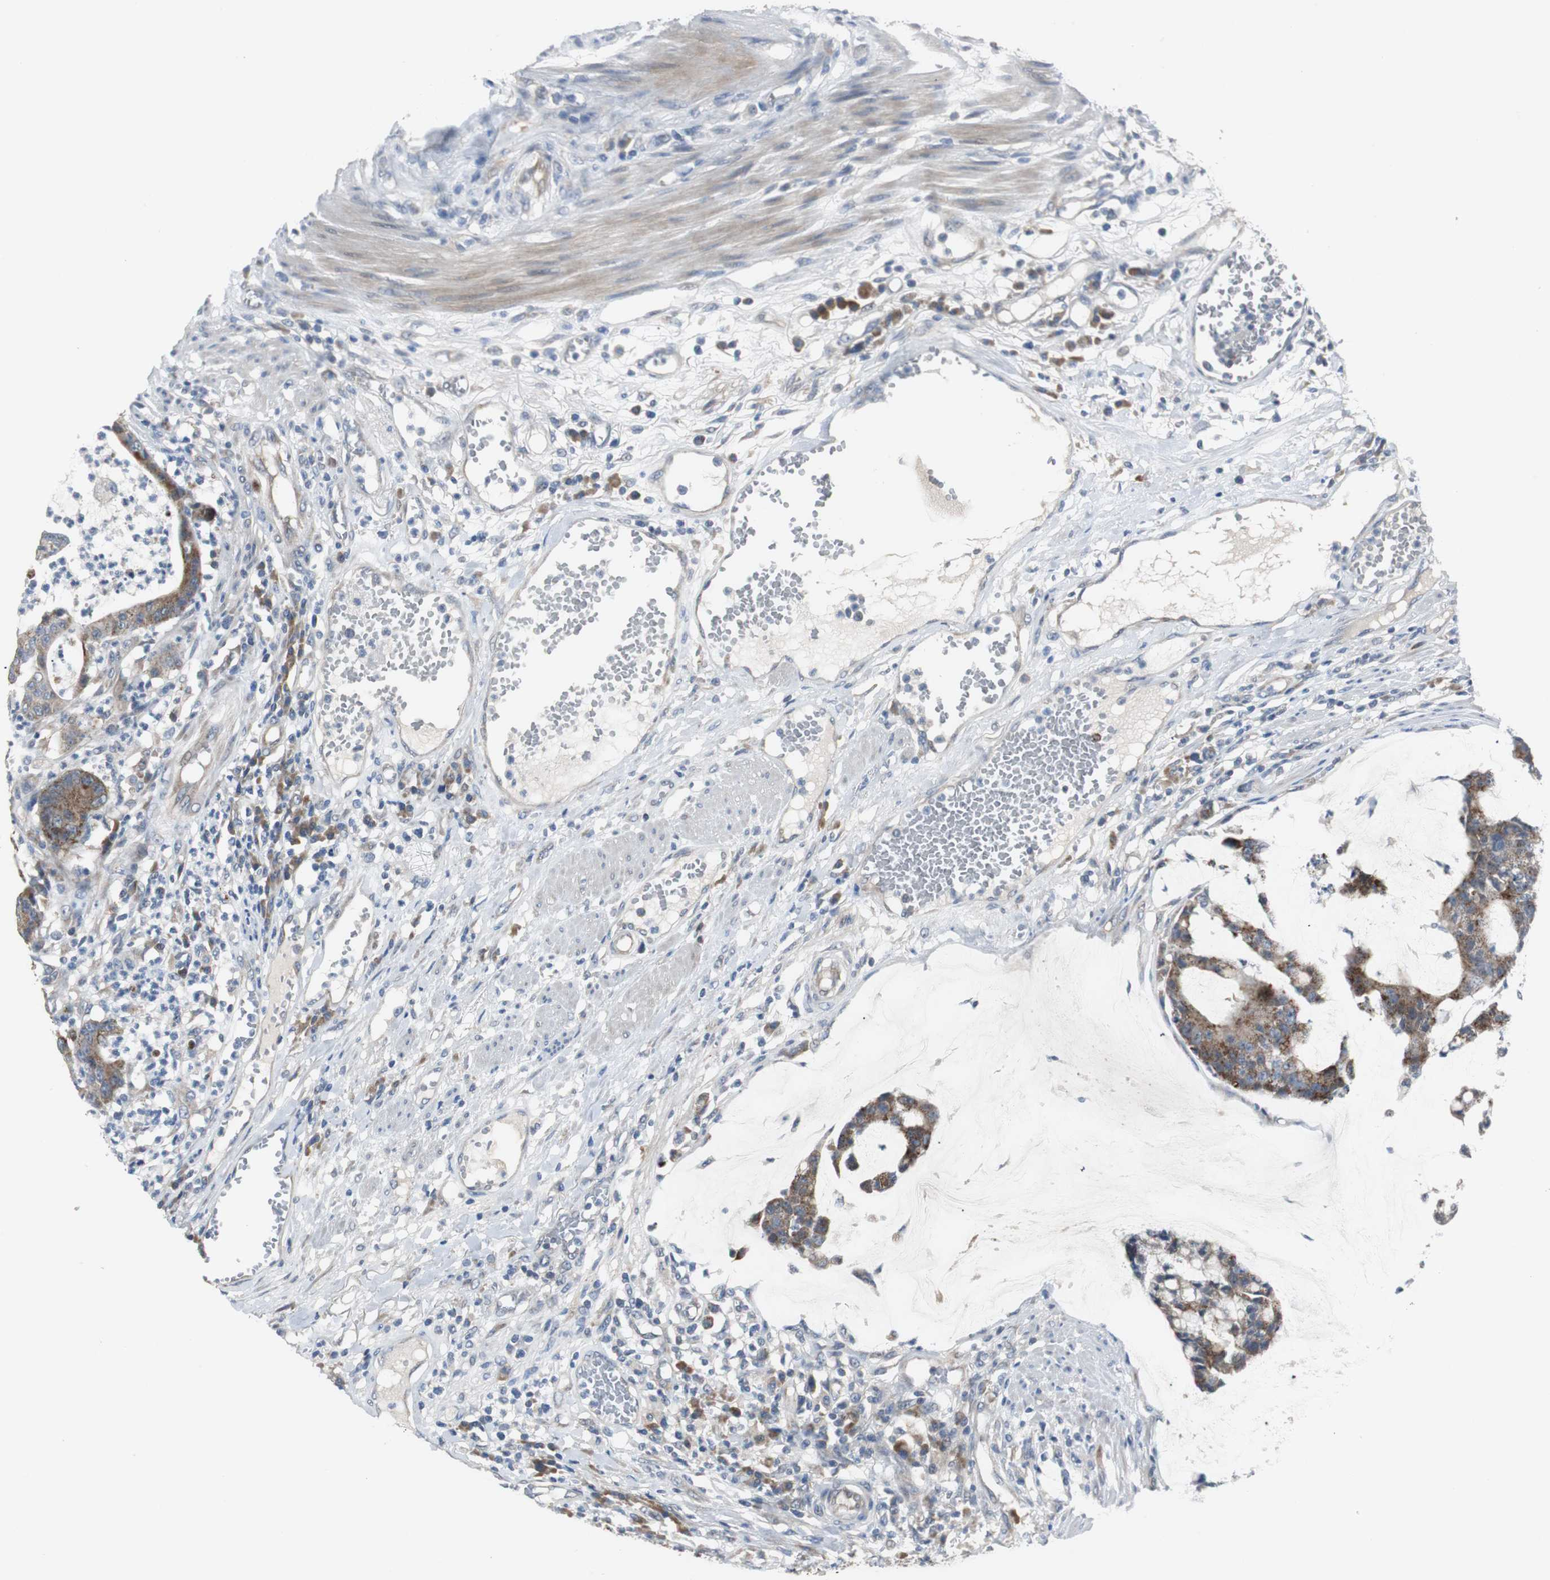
{"staining": {"intensity": "moderate", "quantity": ">75%", "location": "cytoplasmic/membranous"}, "tissue": "colorectal cancer", "cell_type": "Tumor cells", "image_type": "cancer", "snomed": [{"axis": "morphology", "description": "Adenocarcinoma, NOS"}, {"axis": "topography", "description": "Colon"}], "caption": "A high-resolution micrograph shows immunohistochemistry (IHC) staining of adenocarcinoma (colorectal), which exhibits moderate cytoplasmic/membranous staining in approximately >75% of tumor cells.", "gene": "MYT1", "patient": {"sex": "female", "age": 84}}